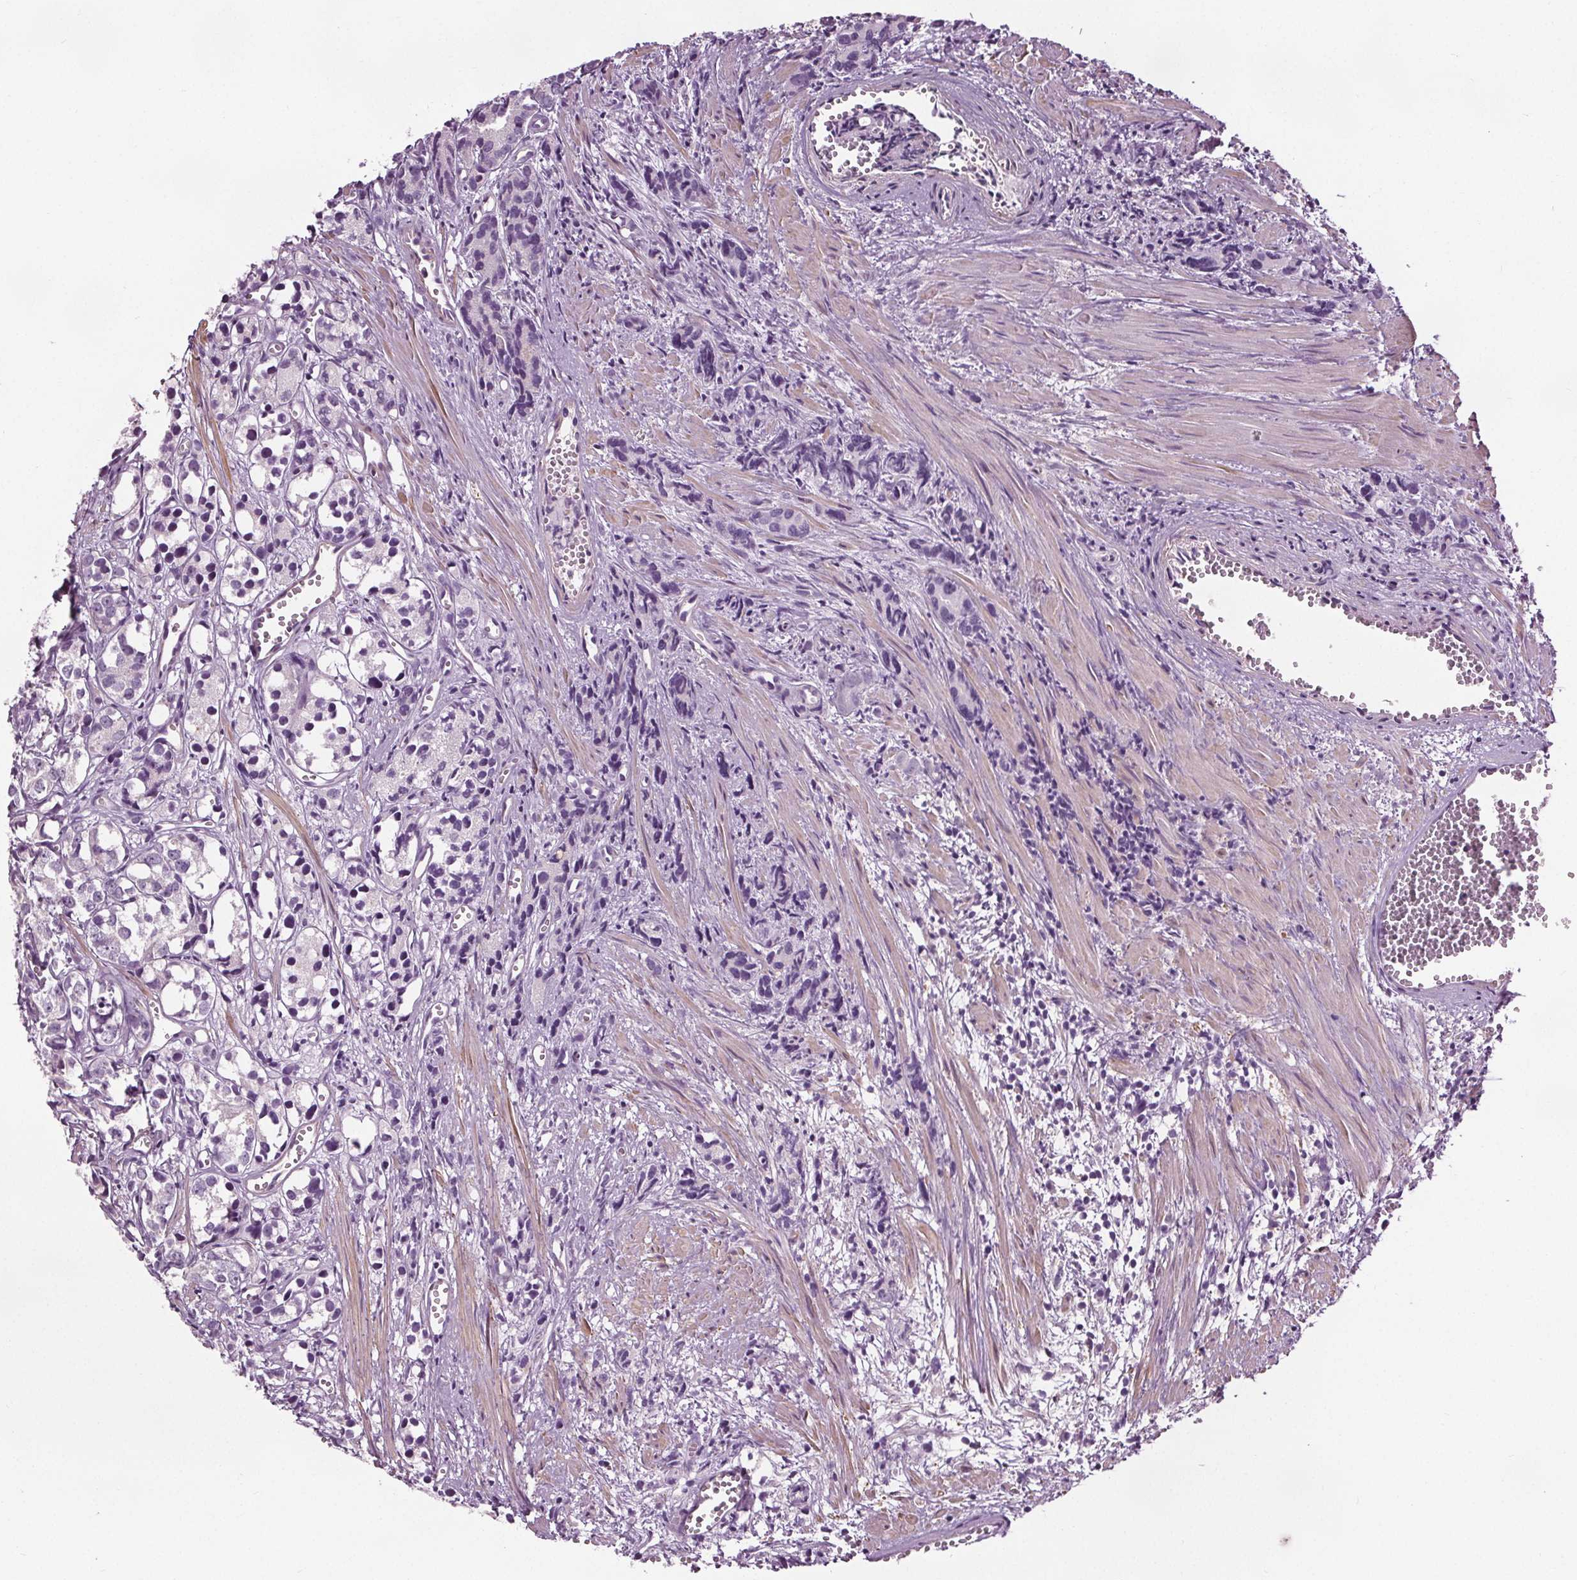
{"staining": {"intensity": "negative", "quantity": "none", "location": "none"}, "tissue": "prostate cancer", "cell_type": "Tumor cells", "image_type": "cancer", "snomed": [{"axis": "morphology", "description": "Adenocarcinoma, High grade"}, {"axis": "topography", "description": "Prostate"}], "caption": "High power microscopy histopathology image of an IHC image of prostate high-grade adenocarcinoma, revealing no significant expression in tumor cells. Nuclei are stained in blue.", "gene": "RASA1", "patient": {"sex": "male", "age": 77}}